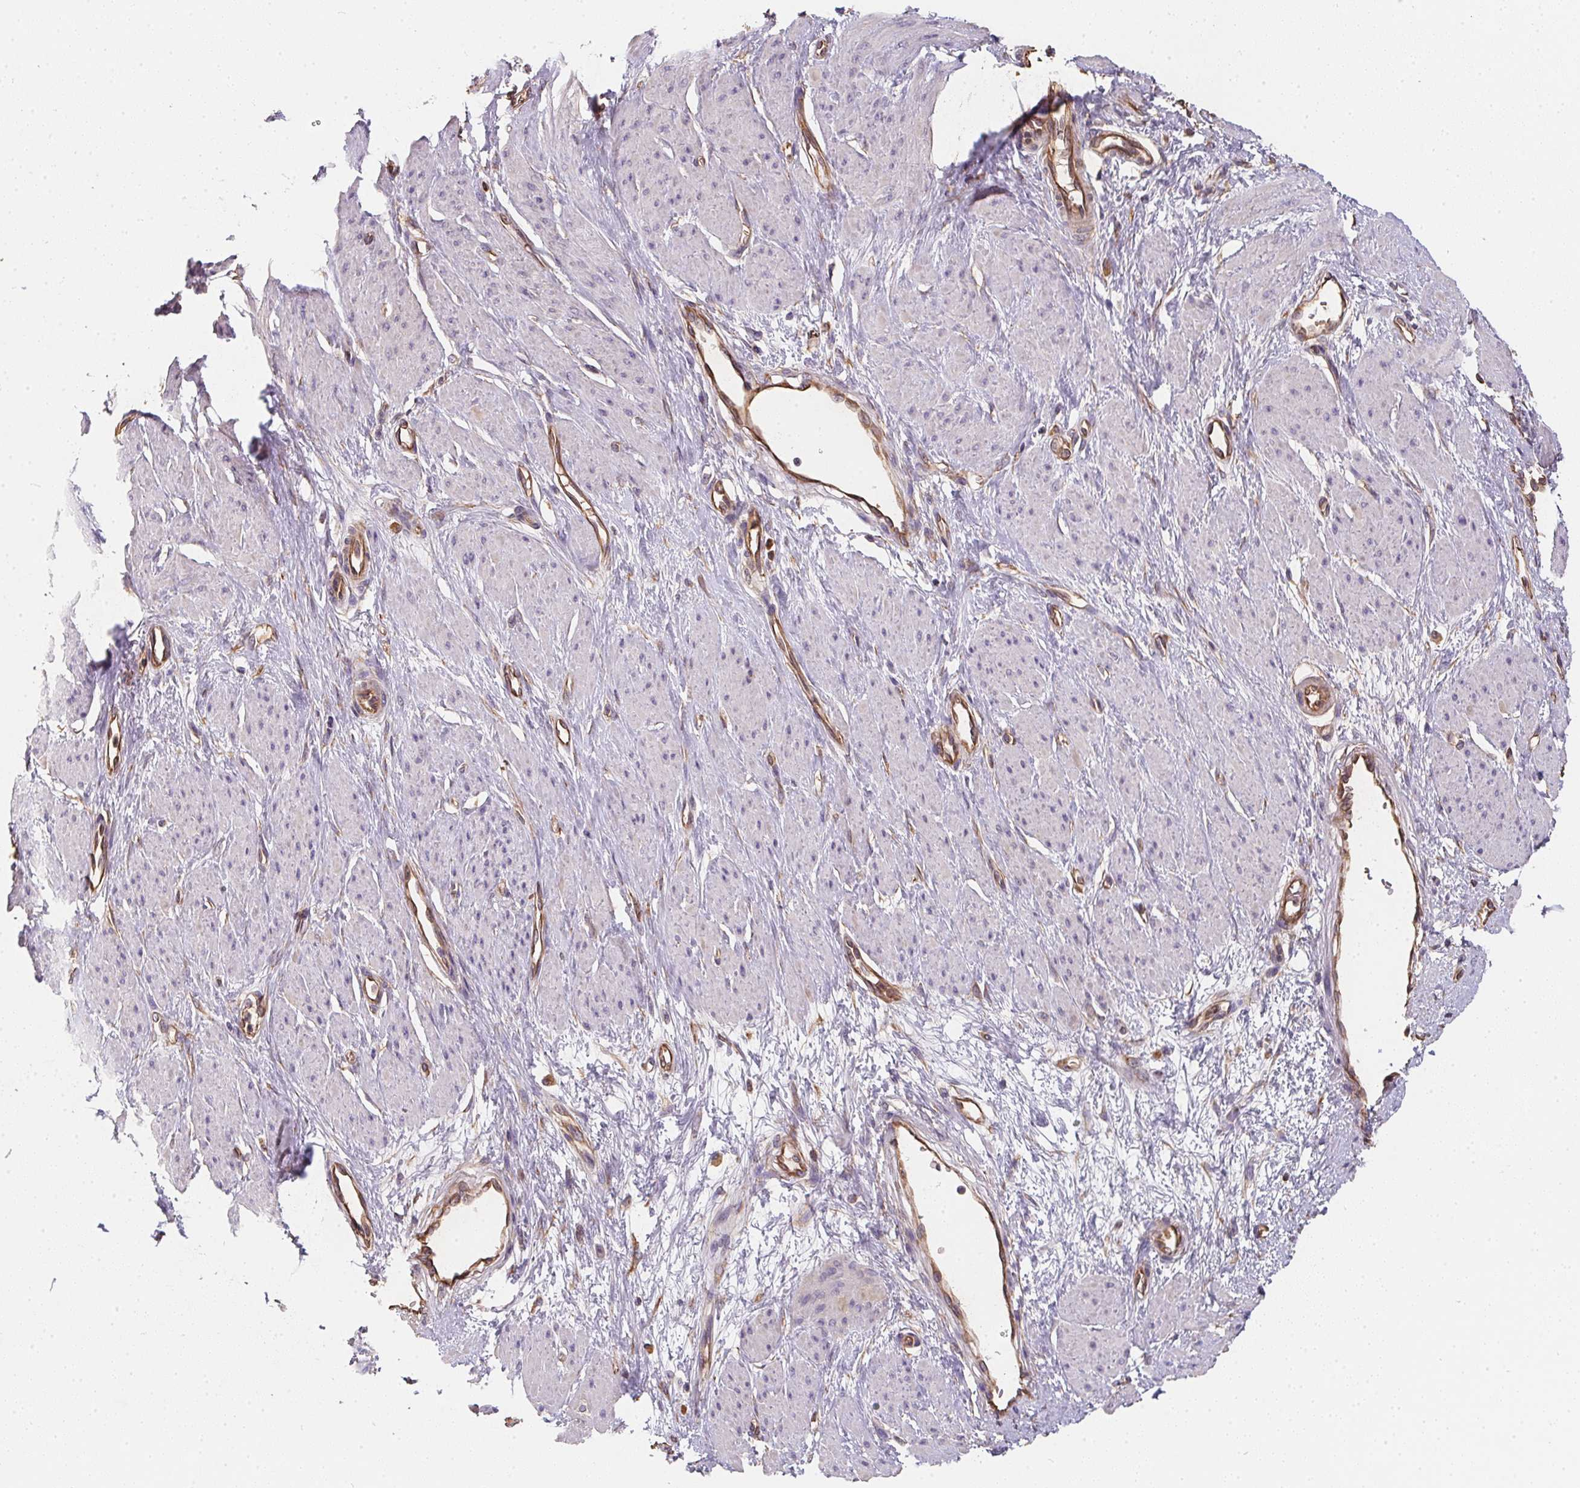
{"staining": {"intensity": "negative", "quantity": "none", "location": "none"}, "tissue": "smooth muscle", "cell_type": "Smooth muscle cells", "image_type": "normal", "snomed": [{"axis": "morphology", "description": "Normal tissue, NOS"}, {"axis": "topography", "description": "Smooth muscle"}, {"axis": "topography", "description": "Uterus"}], "caption": "Smooth muscle cells are negative for protein expression in normal human smooth muscle. (Stains: DAB IHC with hematoxylin counter stain, Microscopy: brightfield microscopy at high magnification).", "gene": "TBKBP1", "patient": {"sex": "female", "age": 39}}